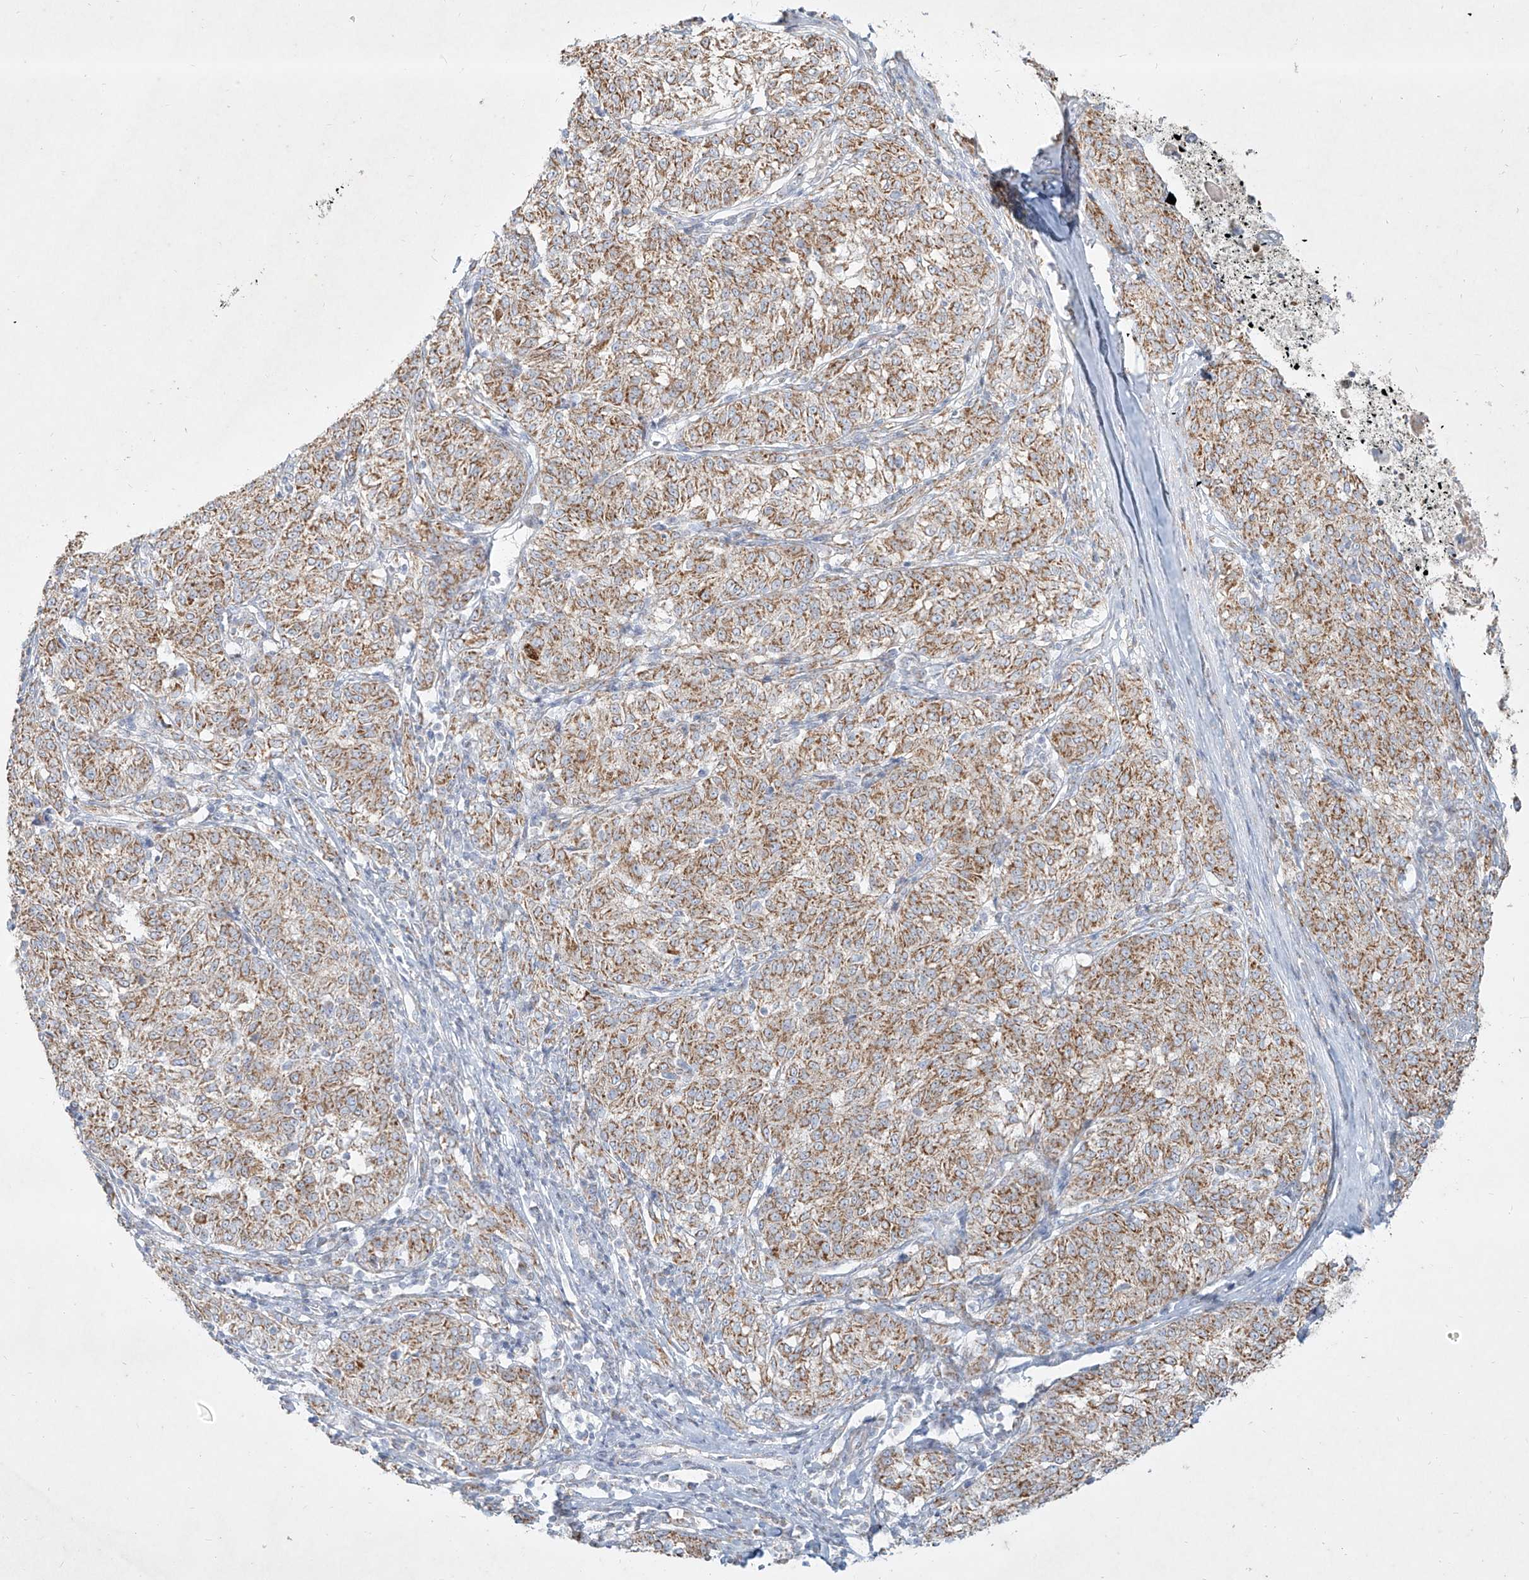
{"staining": {"intensity": "moderate", "quantity": ">75%", "location": "cytoplasmic/membranous"}, "tissue": "melanoma", "cell_type": "Tumor cells", "image_type": "cancer", "snomed": [{"axis": "morphology", "description": "Malignant melanoma, NOS"}, {"axis": "topography", "description": "Skin"}], "caption": "Brown immunohistochemical staining in human melanoma exhibits moderate cytoplasmic/membranous expression in approximately >75% of tumor cells.", "gene": "MTX2", "patient": {"sex": "female", "age": 72}}